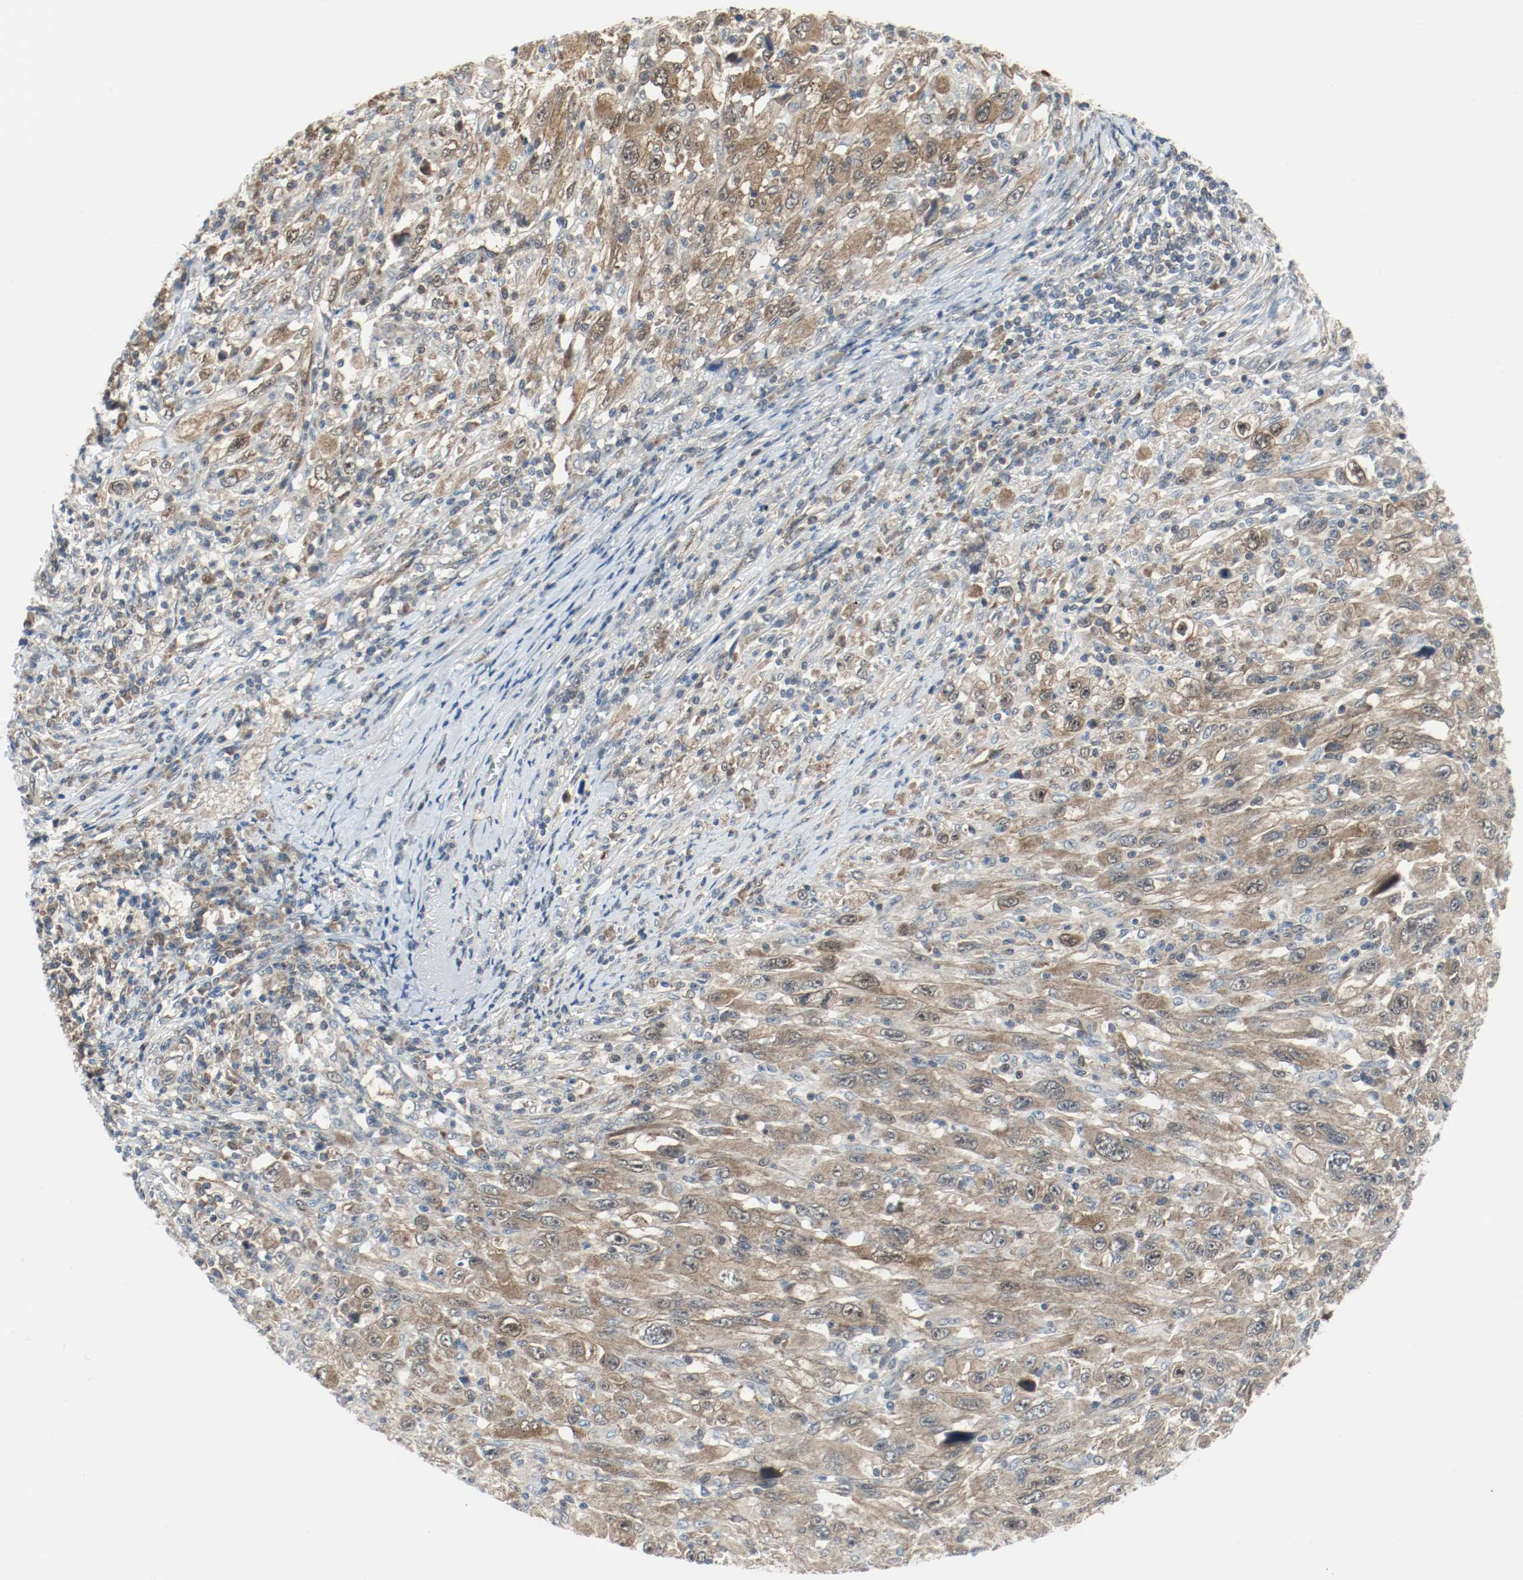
{"staining": {"intensity": "weak", "quantity": ">75%", "location": "cytoplasmic/membranous,nuclear"}, "tissue": "melanoma", "cell_type": "Tumor cells", "image_type": "cancer", "snomed": [{"axis": "morphology", "description": "Malignant melanoma, Metastatic site"}, {"axis": "topography", "description": "Skin"}], "caption": "Tumor cells display weak cytoplasmic/membranous and nuclear expression in approximately >75% of cells in malignant melanoma (metastatic site).", "gene": "PPME1", "patient": {"sex": "female", "age": 56}}